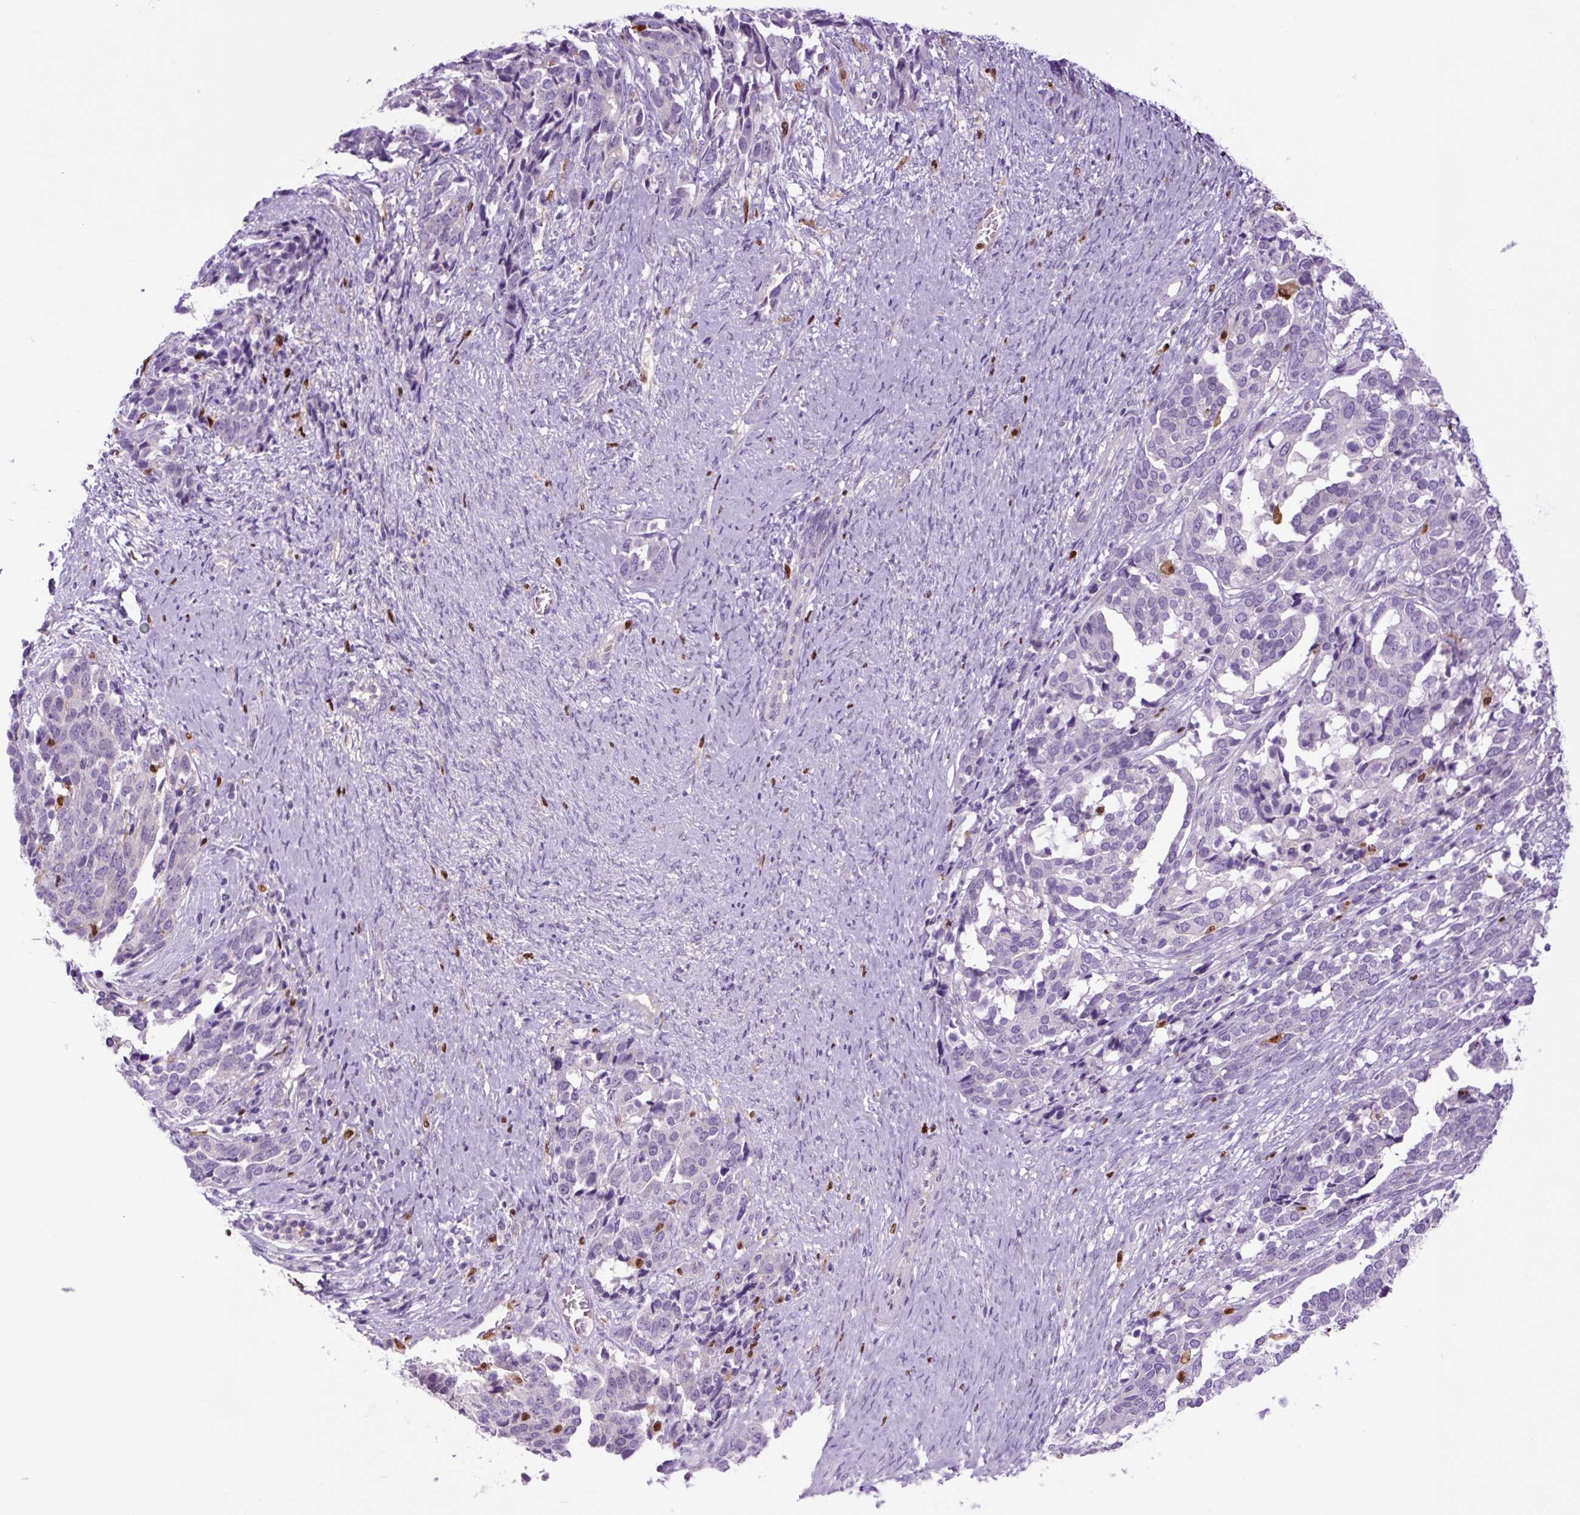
{"staining": {"intensity": "negative", "quantity": "none", "location": "none"}, "tissue": "ovarian cancer", "cell_type": "Tumor cells", "image_type": "cancer", "snomed": [{"axis": "morphology", "description": "Cystadenocarcinoma, serous, NOS"}, {"axis": "topography", "description": "Ovary"}], "caption": "Serous cystadenocarcinoma (ovarian) was stained to show a protein in brown. There is no significant staining in tumor cells. (DAB immunohistochemistry (IHC) with hematoxylin counter stain).", "gene": "SPI1", "patient": {"sex": "female", "age": 44}}